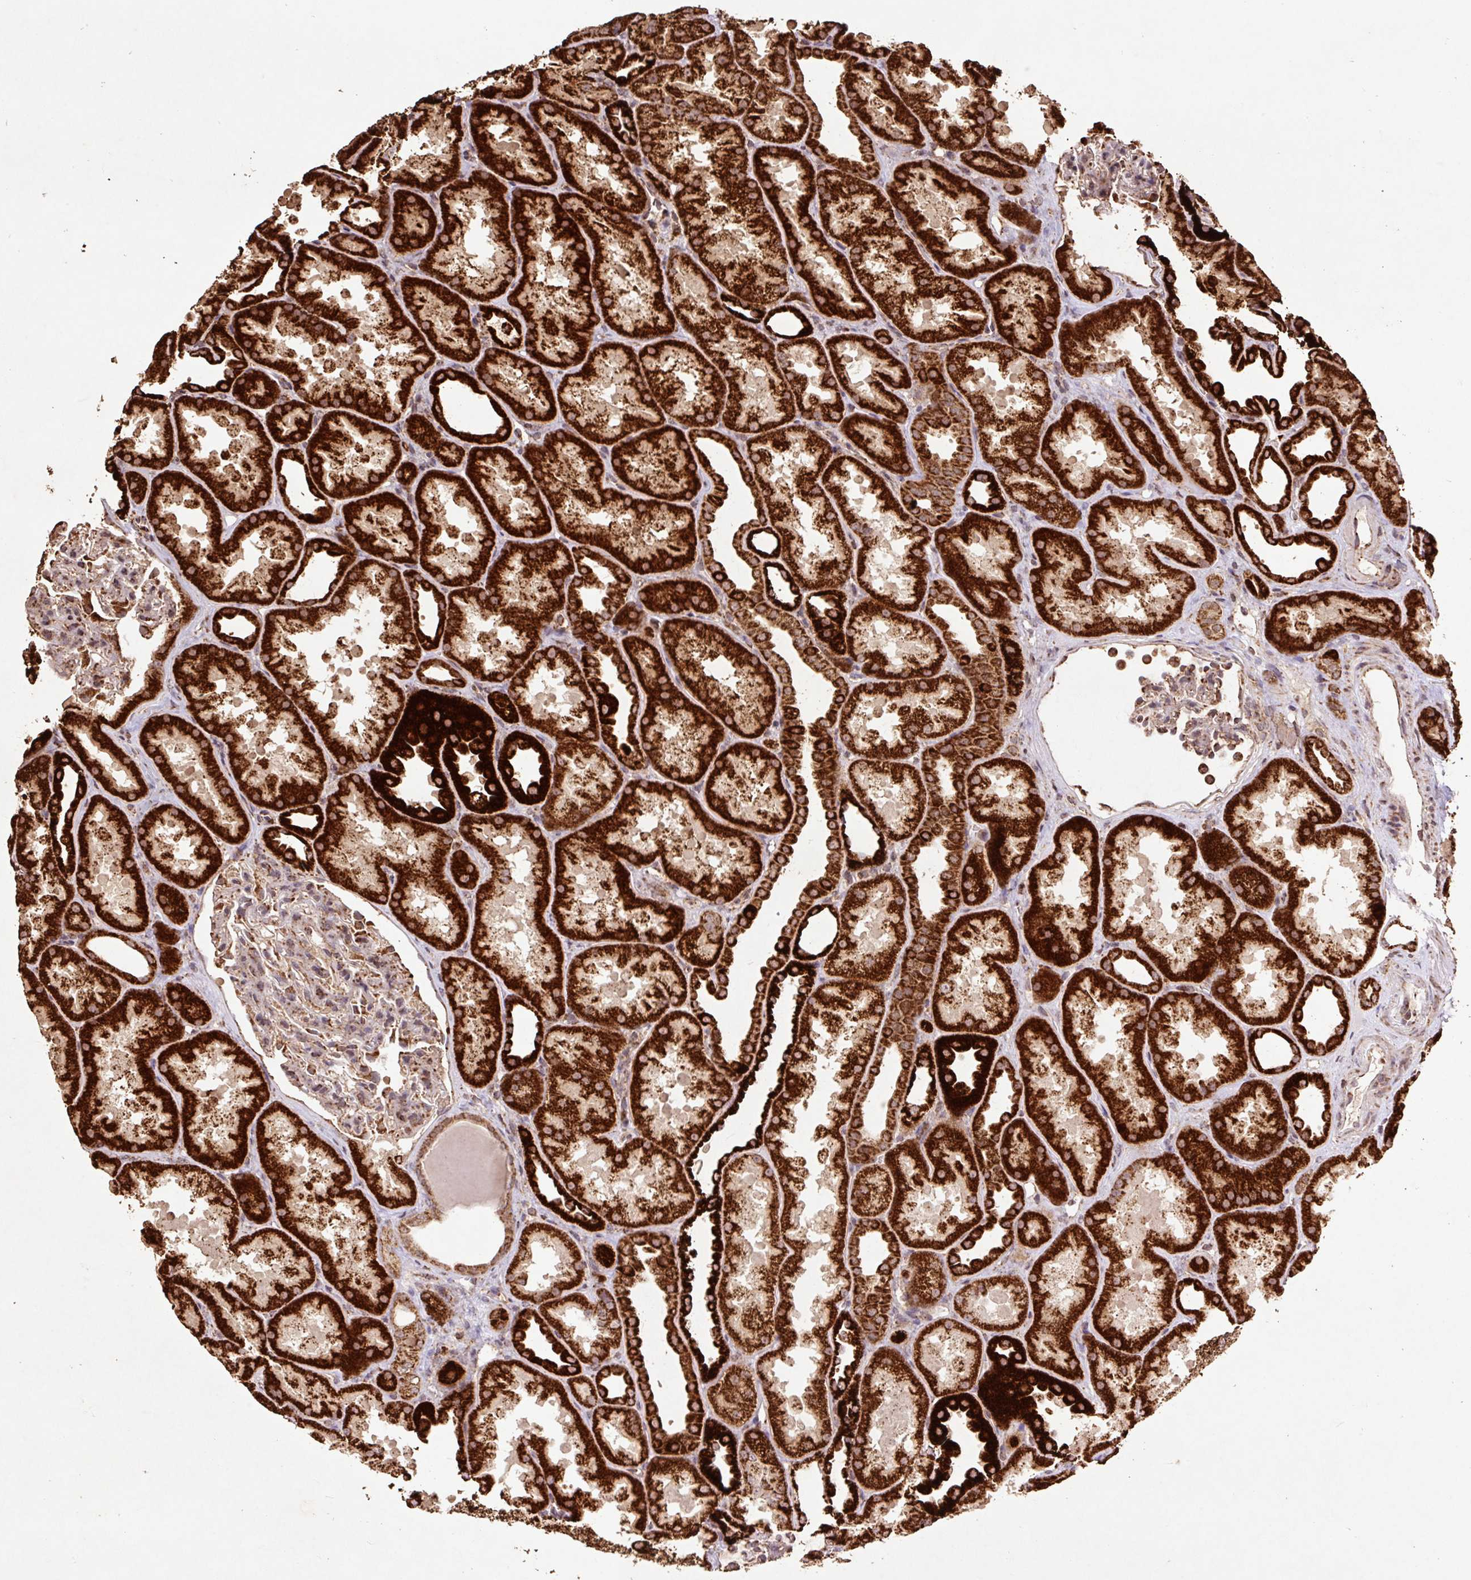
{"staining": {"intensity": "moderate", "quantity": "25%-75%", "location": "cytoplasmic/membranous"}, "tissue": "kidney", "cell_type": "Cells in glomeruli", "image_type": "normal", "snomed": [{"axis": "morphology", "description": "Normal tissue, NOS"}, {"axis": "topography", "description": "Kidney"}], "caption": "Immunohistochemistry histopathology image of normal kidney stained for a protein (brown), which exhibits medium levels of moderate cytoplasmic/membranous expression in approximately 25%-75% of cells in glomeruli.", "gene": "ATP5F1A", "patient": {"sex": "male", "age": 61}}